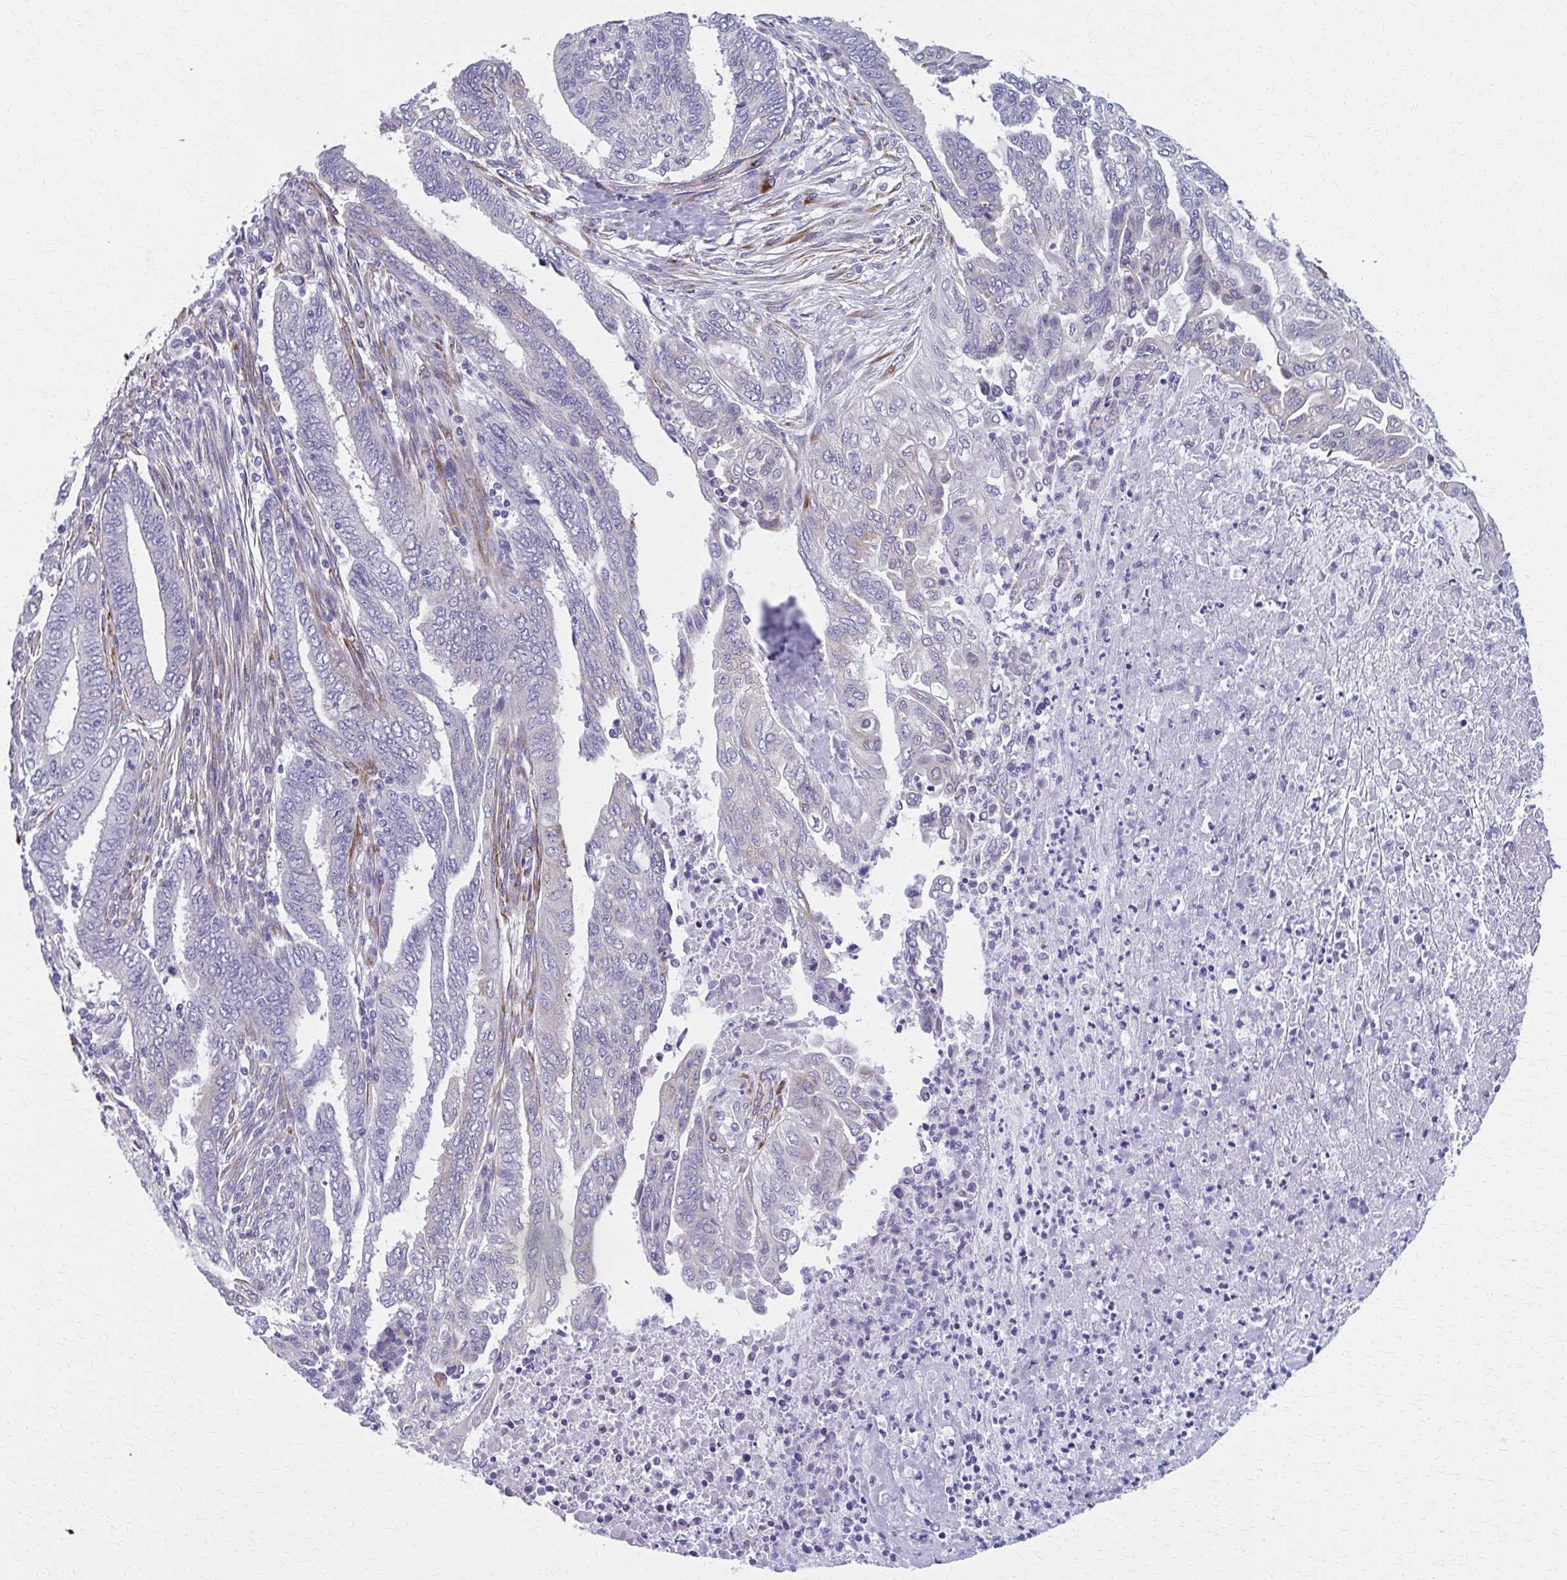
{"staining": {"intensity": "negative", "quantity": "none", "location": "none"}, "tissue": "endometrial cancer", "cell_type": "Tumor cells", "image_type": "cancer", "snomed": [{"axis": "morphology", "description": "Adenocarcinoma, NOS"}, {"axis": "topography", "description": "Uterus"}, {"axis": "topography", "description": "Endometrium"}], "caption": "Immunohistochemistry image of neoplastic tissue: human endometrial cancer stained with DAB reveals no significant protein positivity in tumor cells.", "gene": "SPATS2L", "patient": {"sex": "female", "age": 70}}